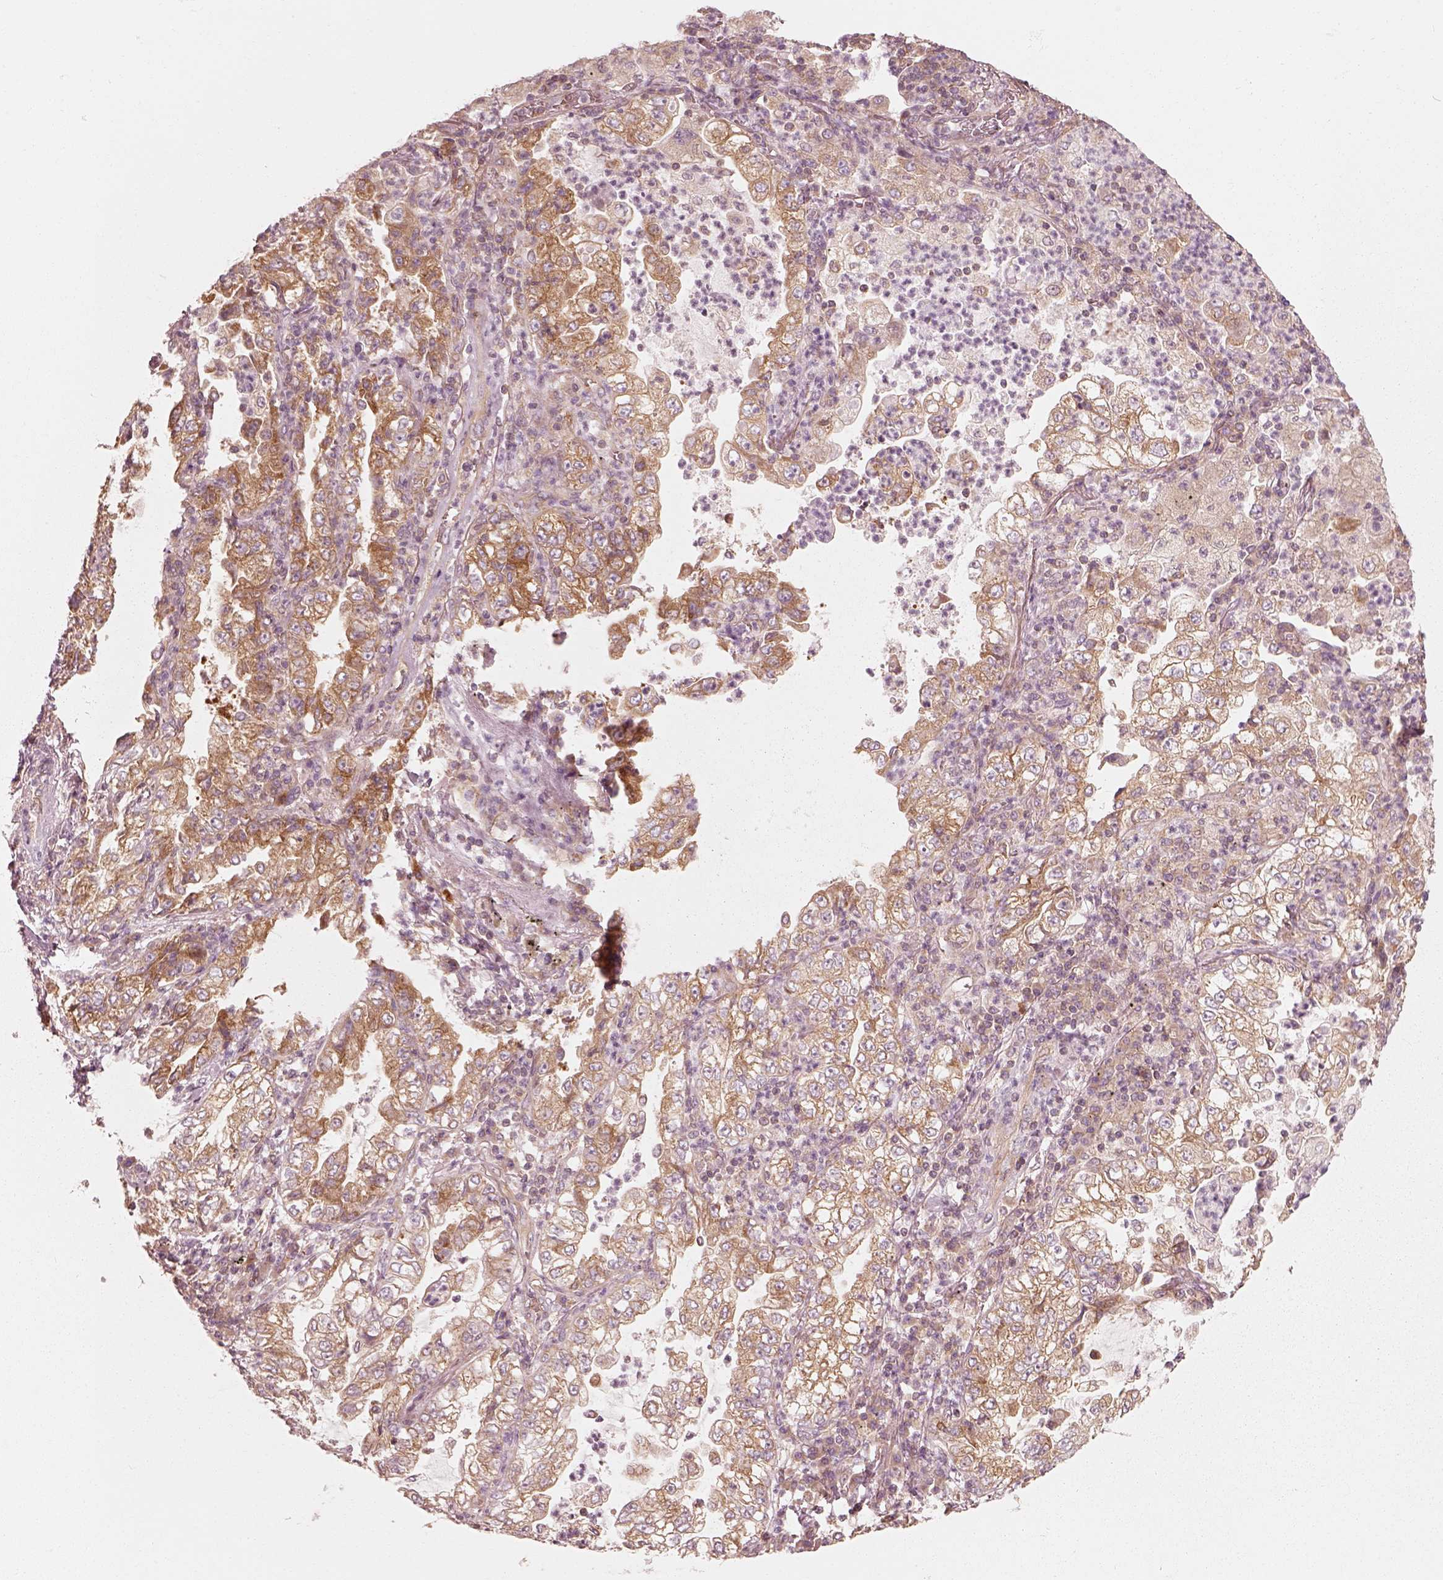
{"staining": {"intensity": "moderate", "quantity": ">75%", "location": "cytoplasmic/membranous"}, "tissue": "lung cancer", "cell_type": "Tumor cells", "image_type": "cancer", "snomed": [{"axis": "morphology", "description": "Adenocarcinoma, NOS"}, {"axis": "topography", "description": "Lung"}], "caption": "DAB (3,3'-diaminobenzidine) immunohistochemical staining of human lung cancer (adenocarcinoma) demonstrates moderate cytoplasmic/membranous protein staining in approximately >75% of tumor cells. The staining was performed using DAB (3,3'-diaminobenzidine) to visualize the protein expression in brown, while the nuclei were stained in blue with hematoxylin (Magnification: 20x).", "gene": "CNOT2", "patient": {"sex": "female", "age": 73}}